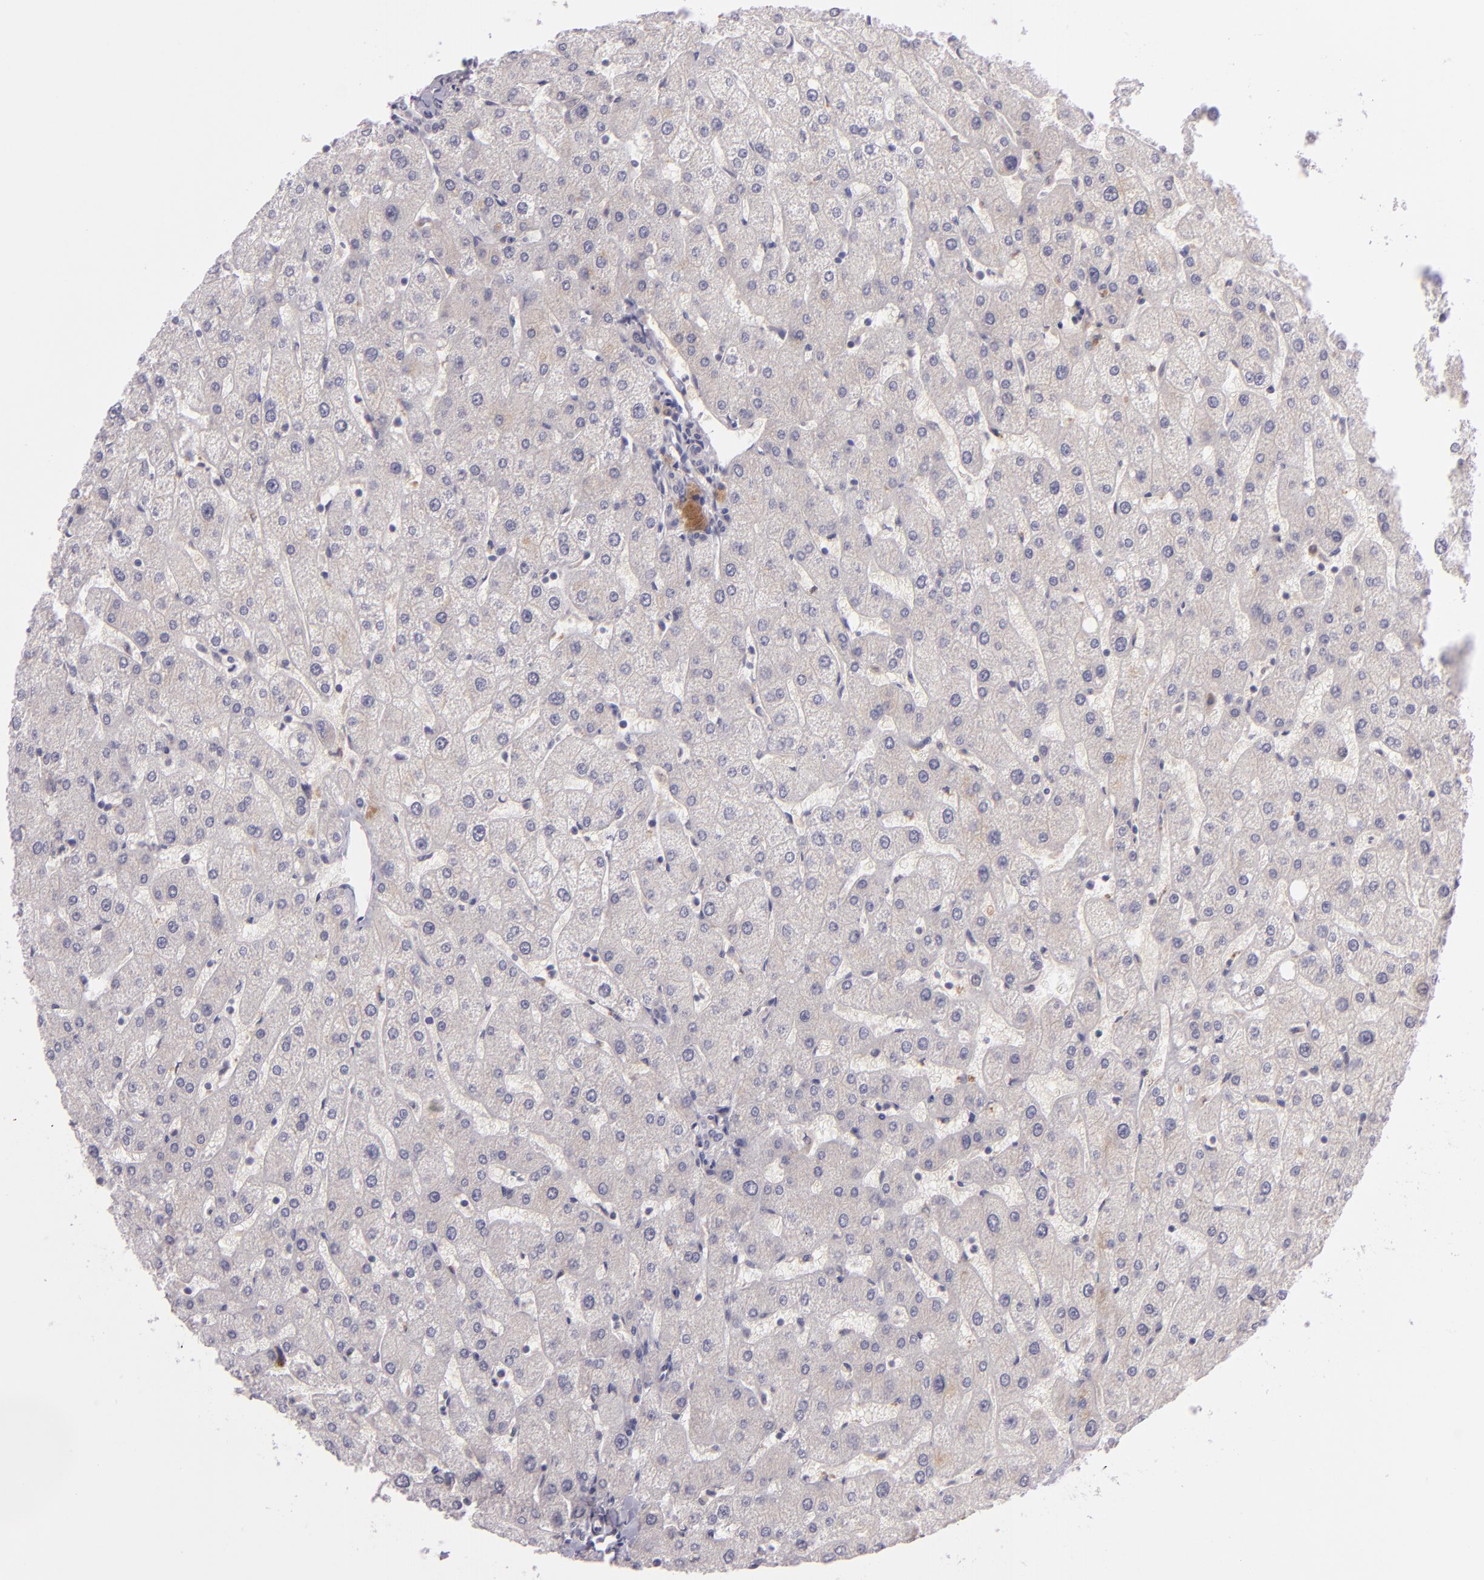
{"staining": {"intensity": "negative", "quantity": "none", "location": "none"}, "tissue": "liver", "cell_type": "Cholangiocytes", "image_type": "normal", "snomed": [{"axis": "morphology", "description": "Normal tissue, NOS"}, {"axis": "topography", "description": "Liver"}], "caption": "The image exhibits no staining of cholangiocytes in normal liver. Brightfield microscopy of IHC stained with DAB (3,3'-diaminobenzidine) (brown) and hematoxylin (blue), captured at high magnification.", "gene": "DAG1", "patient": {"sex": "male", "age": 67}}